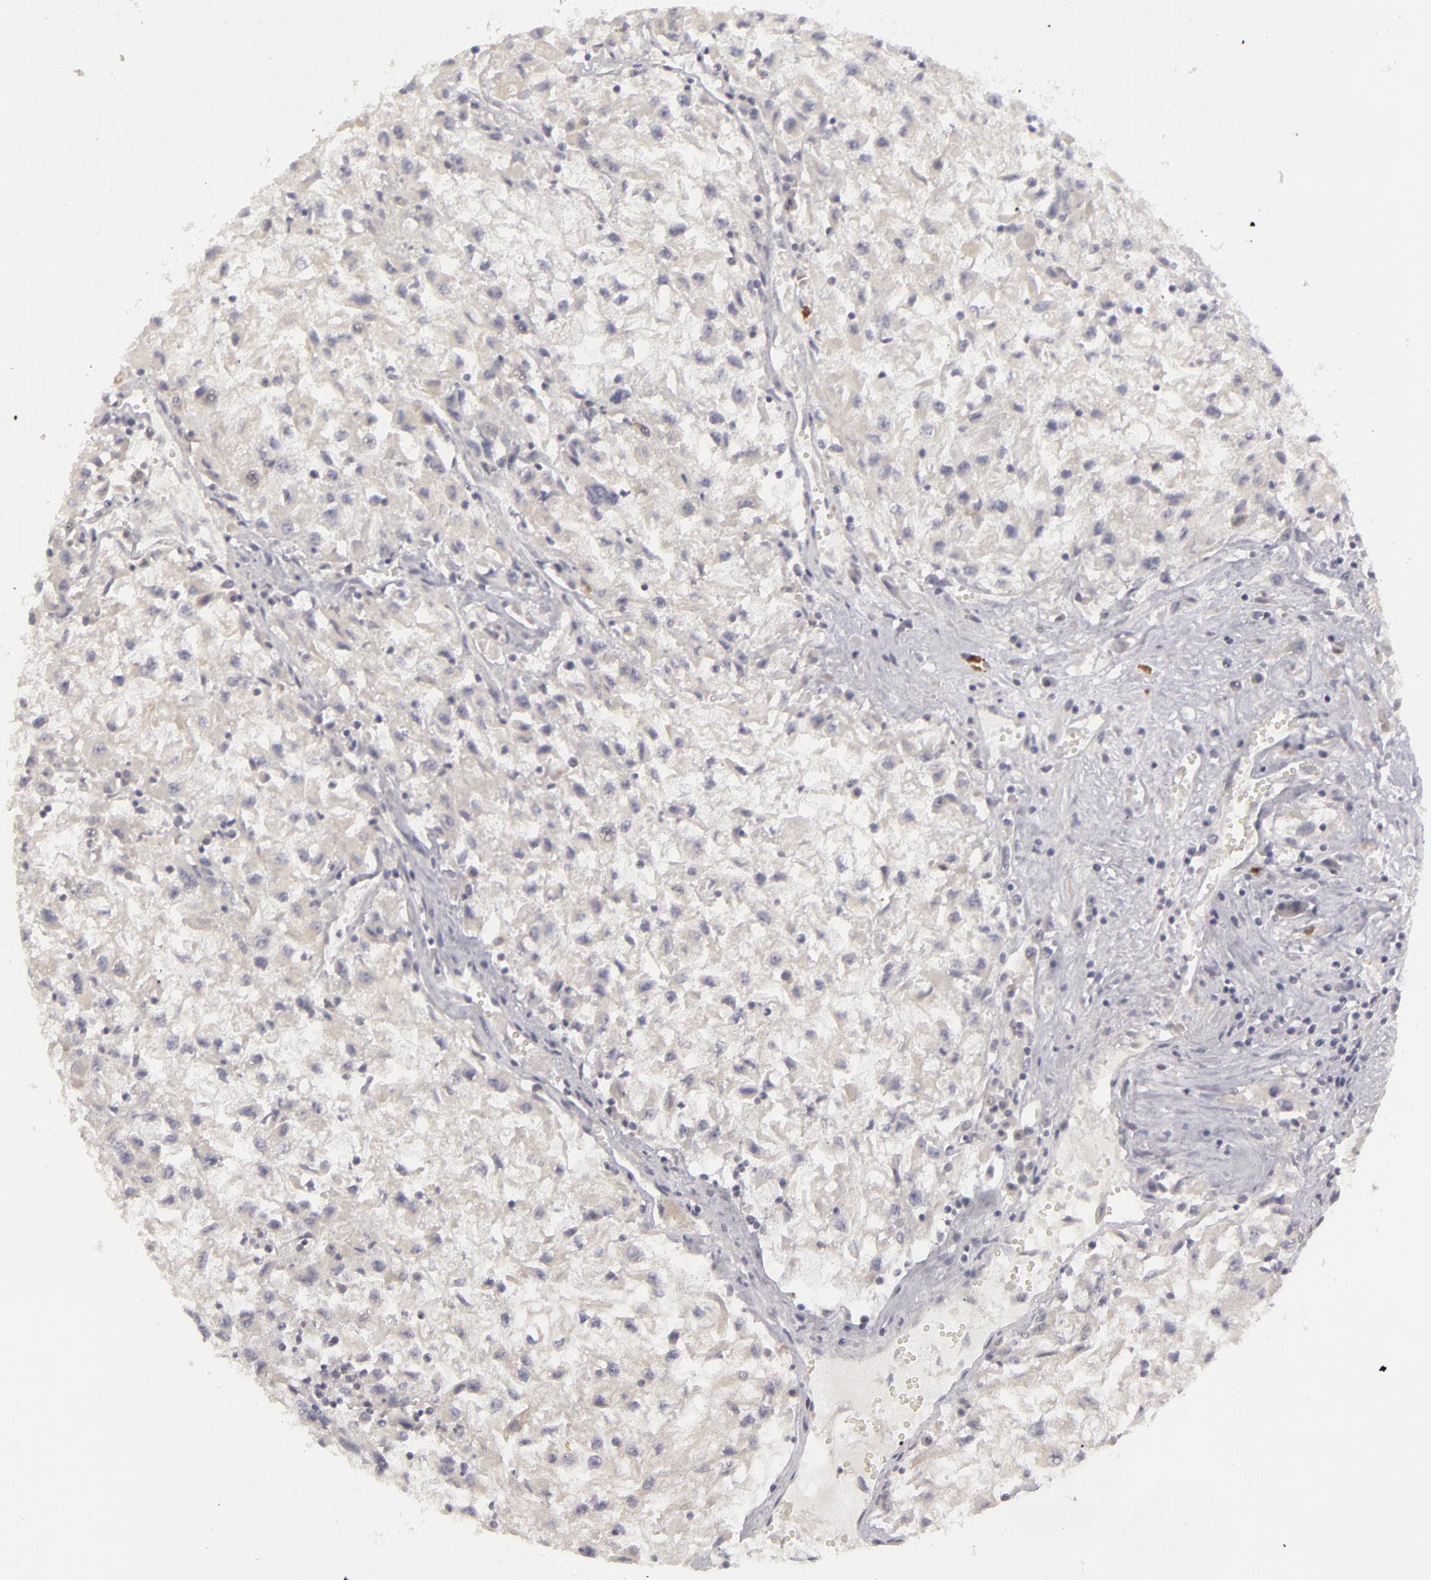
{"staining": {"intensity": "negative", "quantity": "none", "location": "none"}, "tissue": "renal cancer", "cell_type": "Tumor cells", "image_type": "cancer", "snomed": [{"axis": "morphology", "description": "Adenocarcinoma, NOS"}, {"axis": "topography", "description": "Kidney"}], "caption": "There is no significant staining in tumor cells of renal cancer. The staining was performed using DAB (3,3'-diaminobenzidine) to visualize the protein expression in brown, while the nuclei were stained in blue with hematoxylin (Magnification: 20x).", "gene": "ATP2B3", "patient": {"sex": "male", "age": 59}}